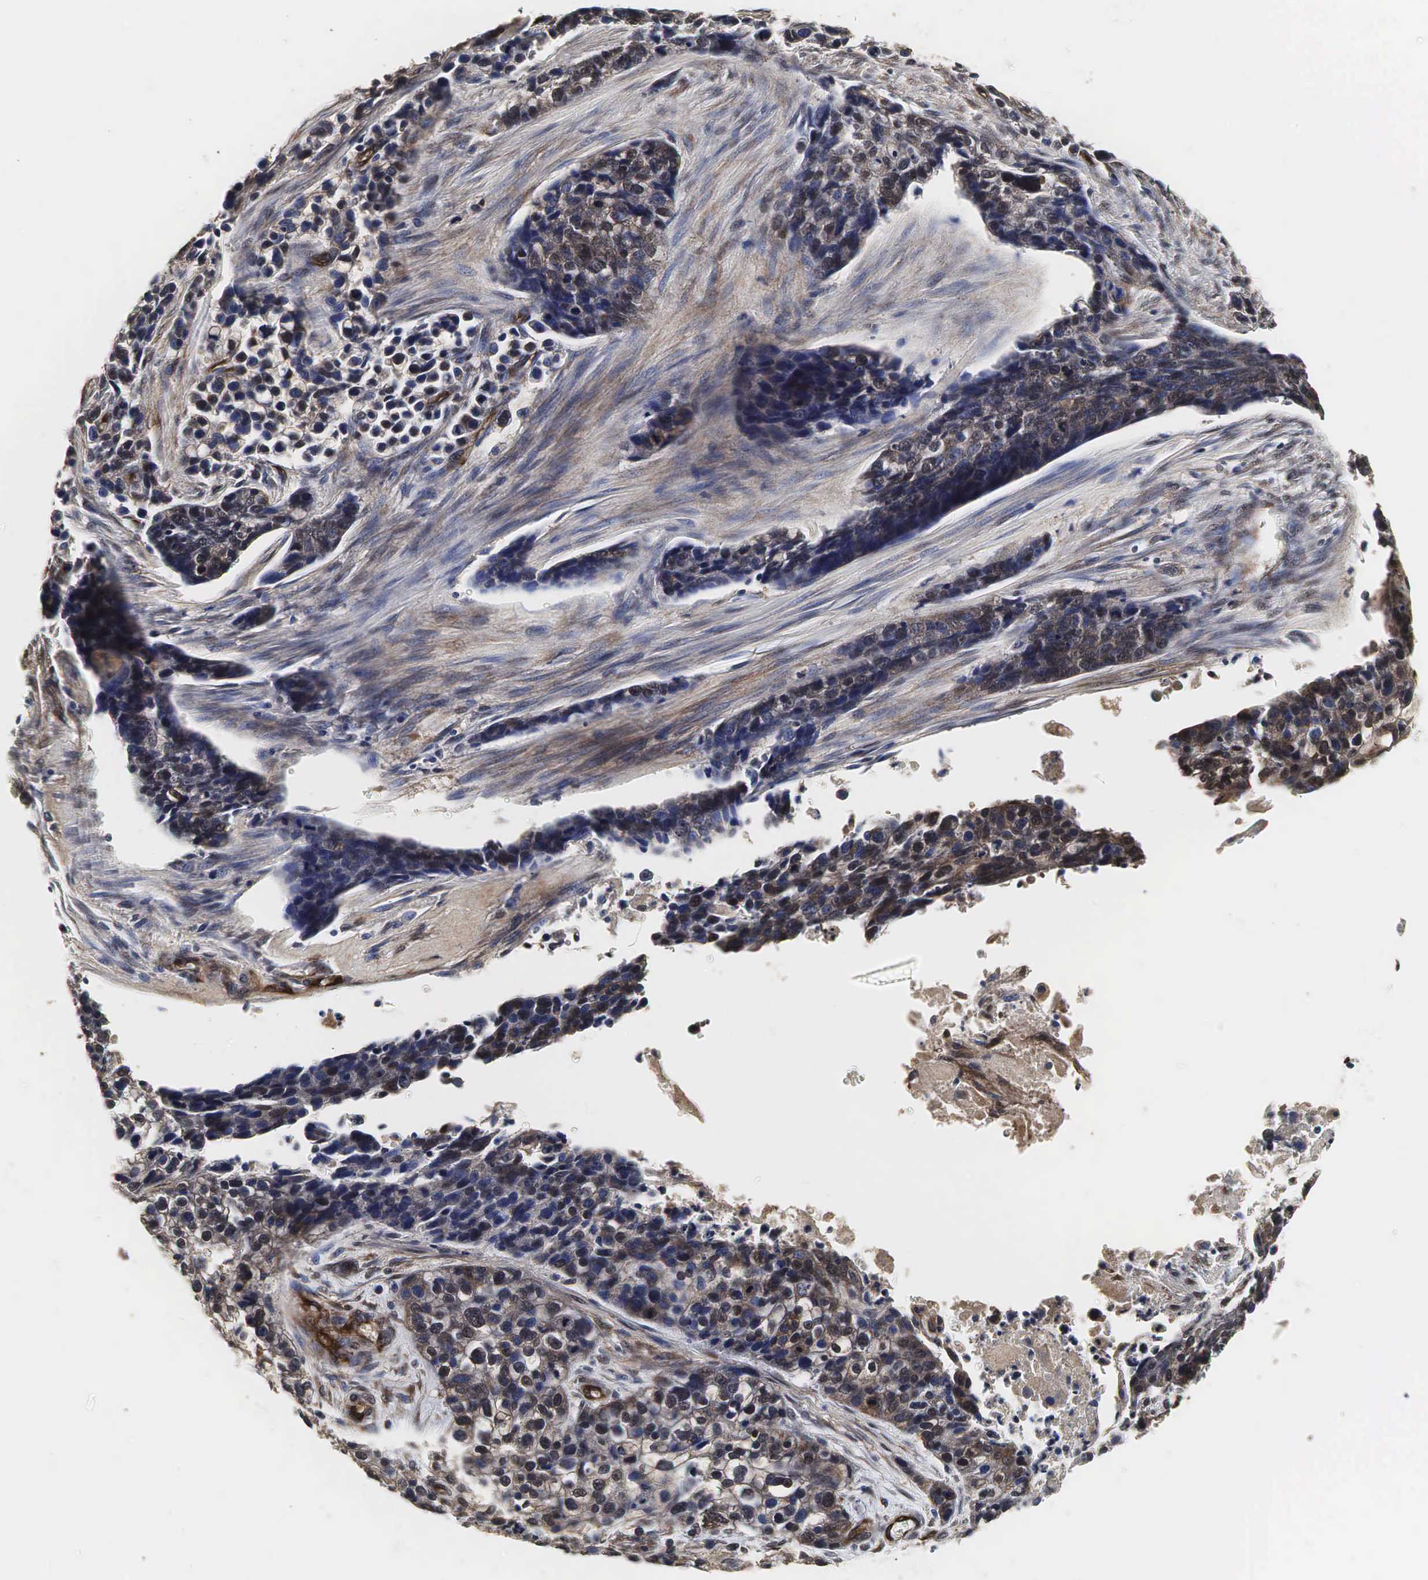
{"staining": {"intensity": "moderate", "quantity": "25%-75%", "location": "cytoplasmic/membranous"}, "tissue": "lung cancer", "cell_type": "Tumor cells", "image_type": "cancer", "snomed": [{"axis": "morphology", "description": "Squamous cell carcinoma, NOS"}, {"axis": "topography", "description": "Lymph node"}, {"axis": "topography", "description": "Lung"}], "caption": "Moderate cytoplasmic/membranous protein staining is present in about 25%-75% of tumor cells in lung cancer. The staining was performed using DAB, with brown indicating positive protein expression. Nuclei are stained blue with hematoxylin.", "gene": "SPIN1", "patient": {"sex": "male", "age": 74}}